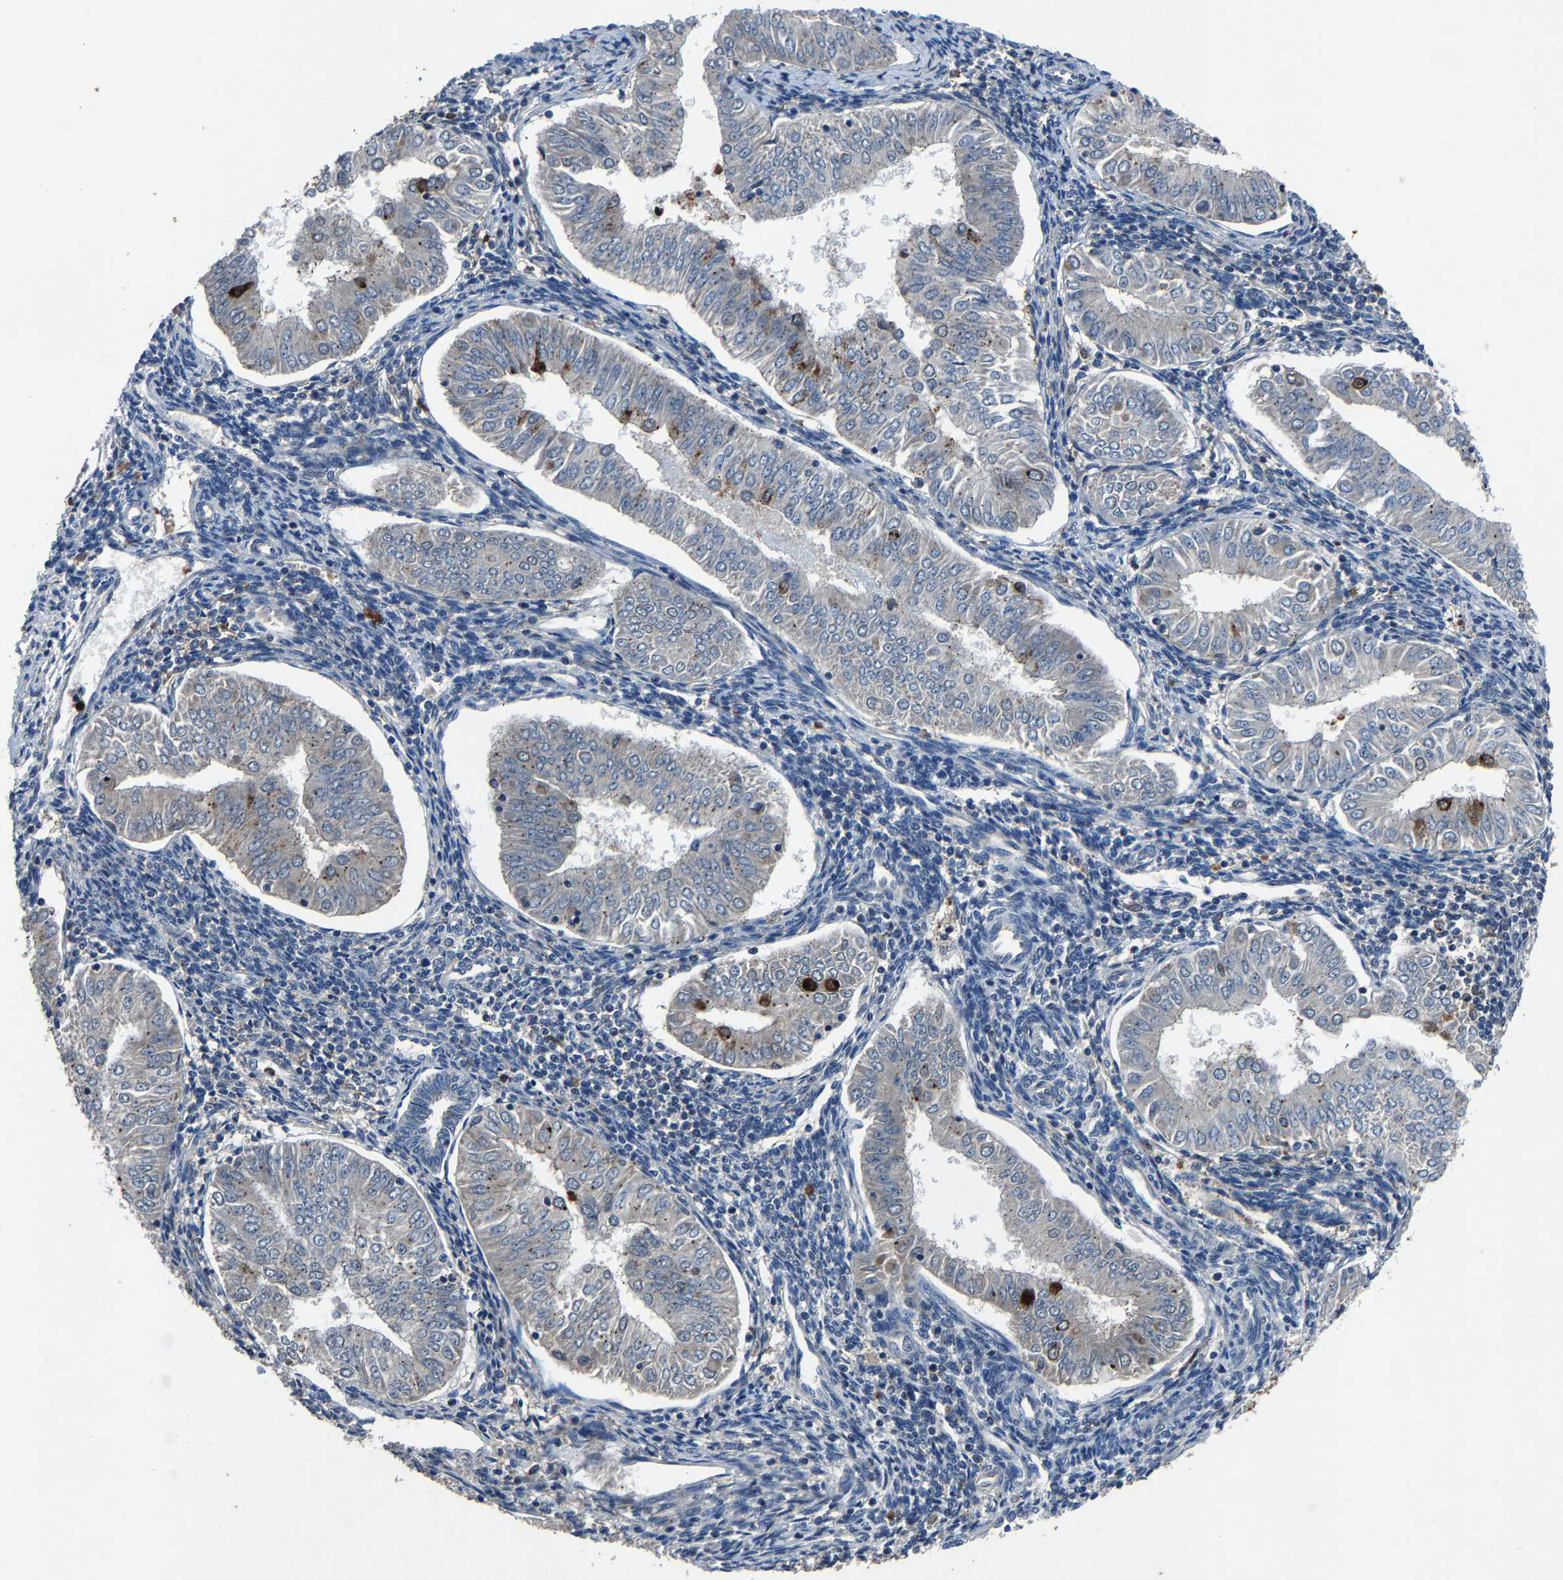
{"staining": {"intensity": "moderate", "quantity": "<25%", "location": "cytoplasmic/membranous"}, "tissue": "endometrial cancer", "cell_type": "Tumor cells", "image_type": "cancer", "snomed": [{"axis": "morphology", "description": "Normal tissue, NOS"}, {"axis": "morphology", "description": "Adenocarcinoma, NOS"}, {"axis": "topography", "description": "Endometrium"}], "caption": "Immunohistochemical staining of human endometrial cancer demonstrates low levels of moderate cytoplasmic/membranous protein positivity in about <25% of tumor cells.", "gene": "PCNX2", "patient": {"sex": "female", "age": 53}}